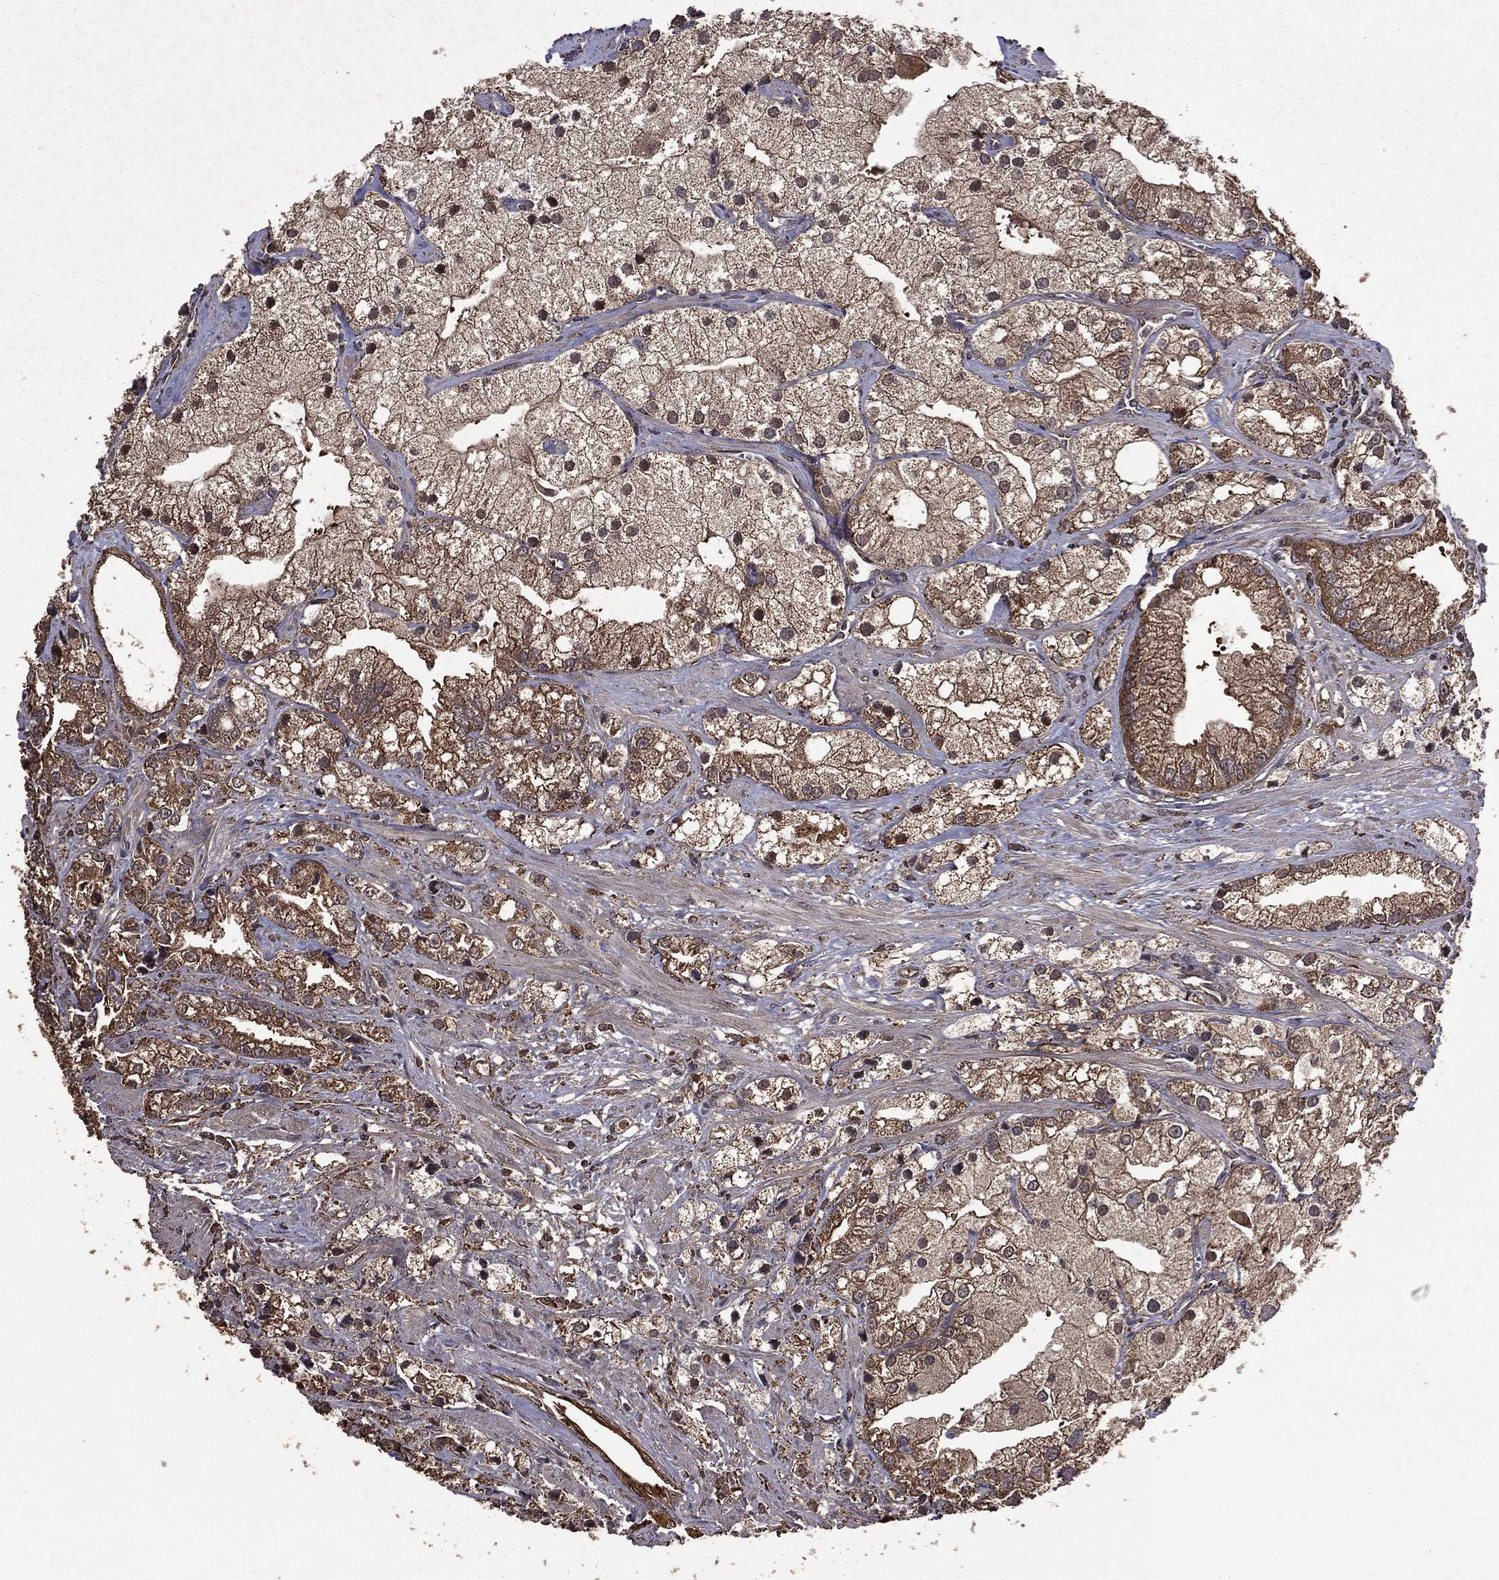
{"staining": {"intensity": "weak", "quantity": "25%-75%", "location": "cytoplasmic/membranous"}, "tissue": "prostate cancer", "cell_type": "Tumor cells", "image_type": "cancer", "snomed": [{"axis": "morphology", "description": "Adenocarcinoma, NOS"}, {"axis": "topography", "description": "Prostate and seminal vesicle, NOS"}, {"axis": "topography", "description": "Prostate"}], "caption": "This is an image of immunohistochemistry staining of prostate cancer (adenocarcinoma), which shows weak expression in the cytoplasmic/membranous of tumor cells.", "gene": "BIRC6", "patient": {"sex": "male", "age": 79}}